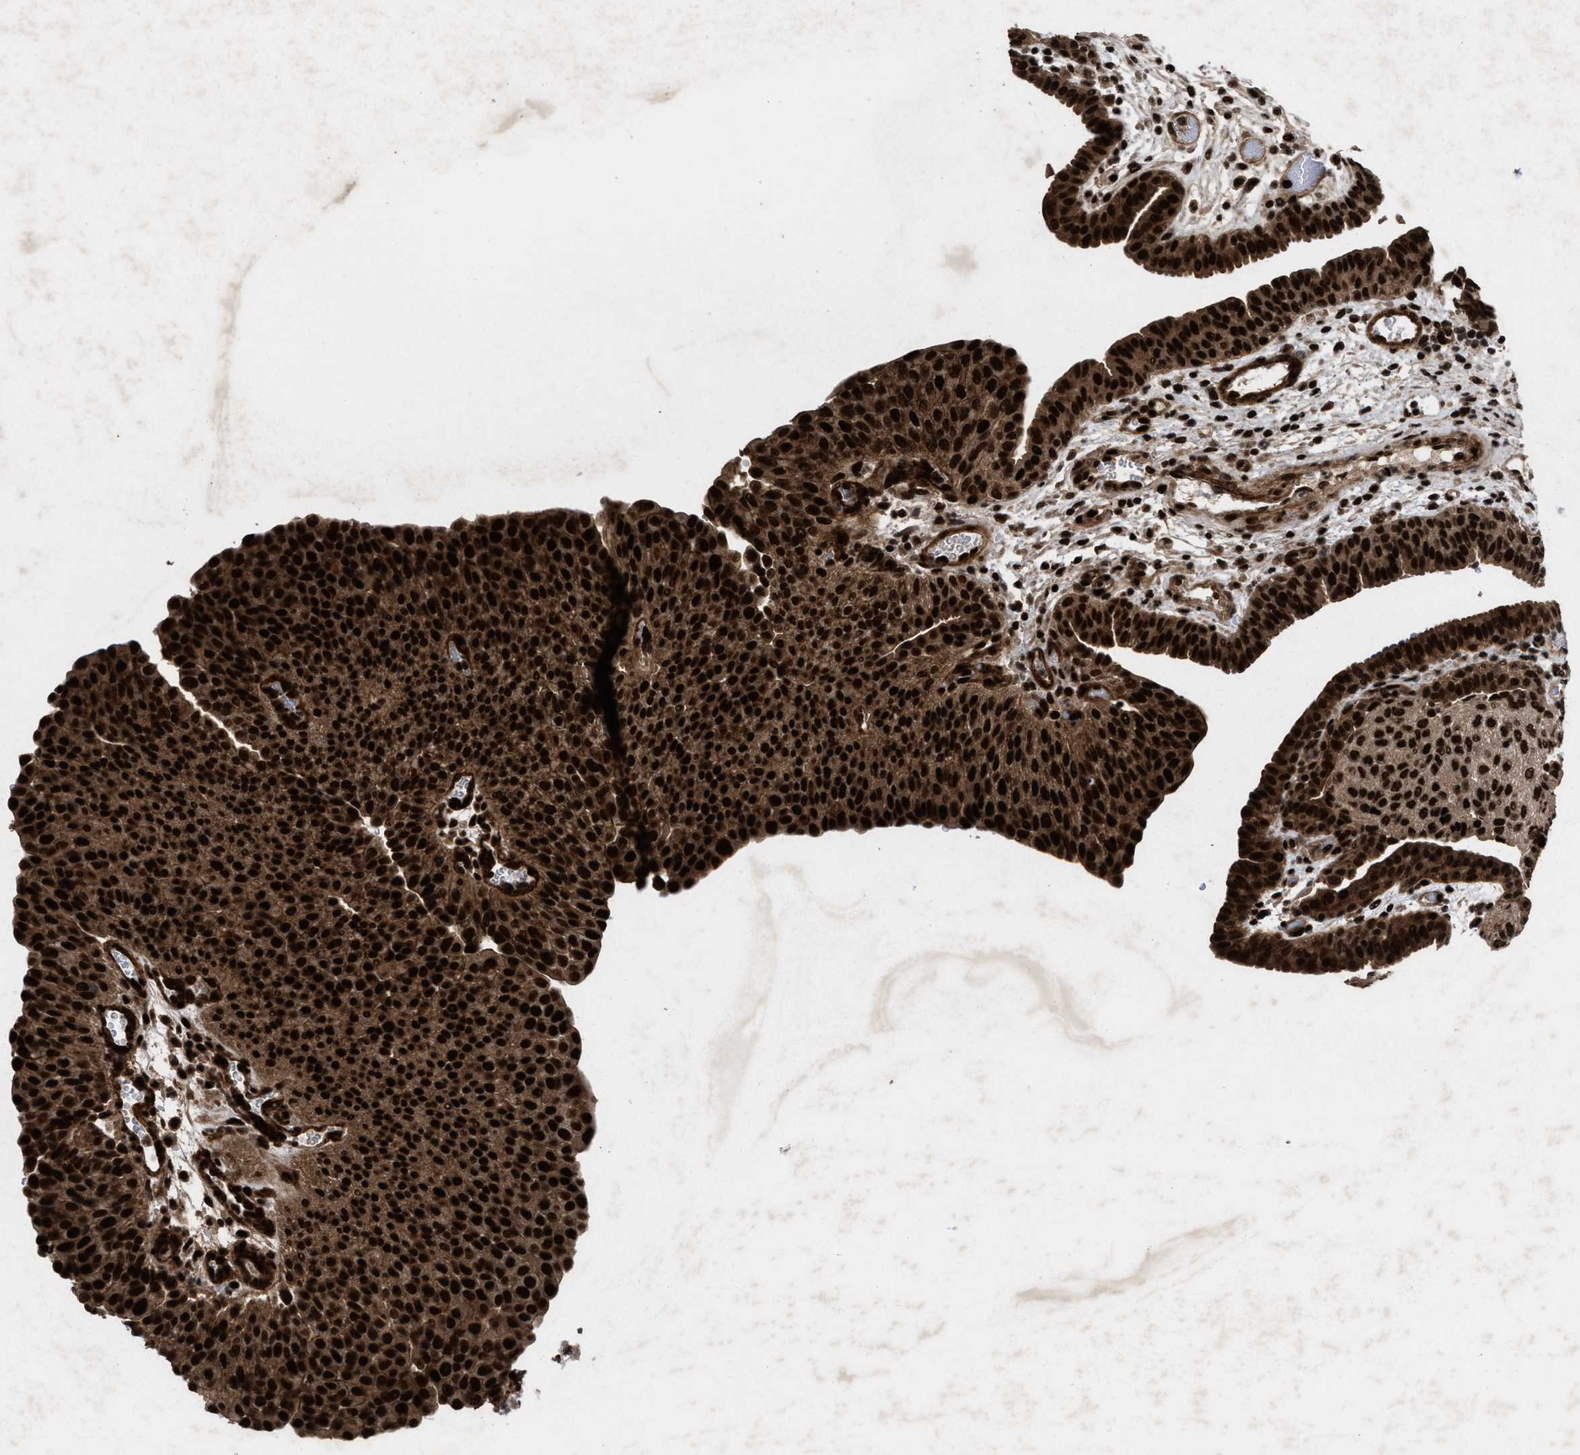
{"staining": {"intensity": "strong", "quantity": ">75%", "location": "cytoplasmic/membranous,nuclear"}, "tissue": "urothelial cancer", "cell_type": "Tumor cells", "image_type": "cancer", "snomed": [{"axis": "morphology", "description": "Urothelial carcinoma, Low grade"}, {"axis": "morphology", "description": "Urothelial carcinoma, High grade"}, {"axis": "topography", "description": "Urinary bladder"}], "caption": "Immunohistochemical staining of urothelial cancer exhibits high levels of strong cytoplasmic/membranous and nuclear protein staining in about >75% of tumor cells. (Brightfield microscopy of DAB IHC at high magnification).", "gene": "WIZ", "patient": {"sex": "male", "age": 35}}